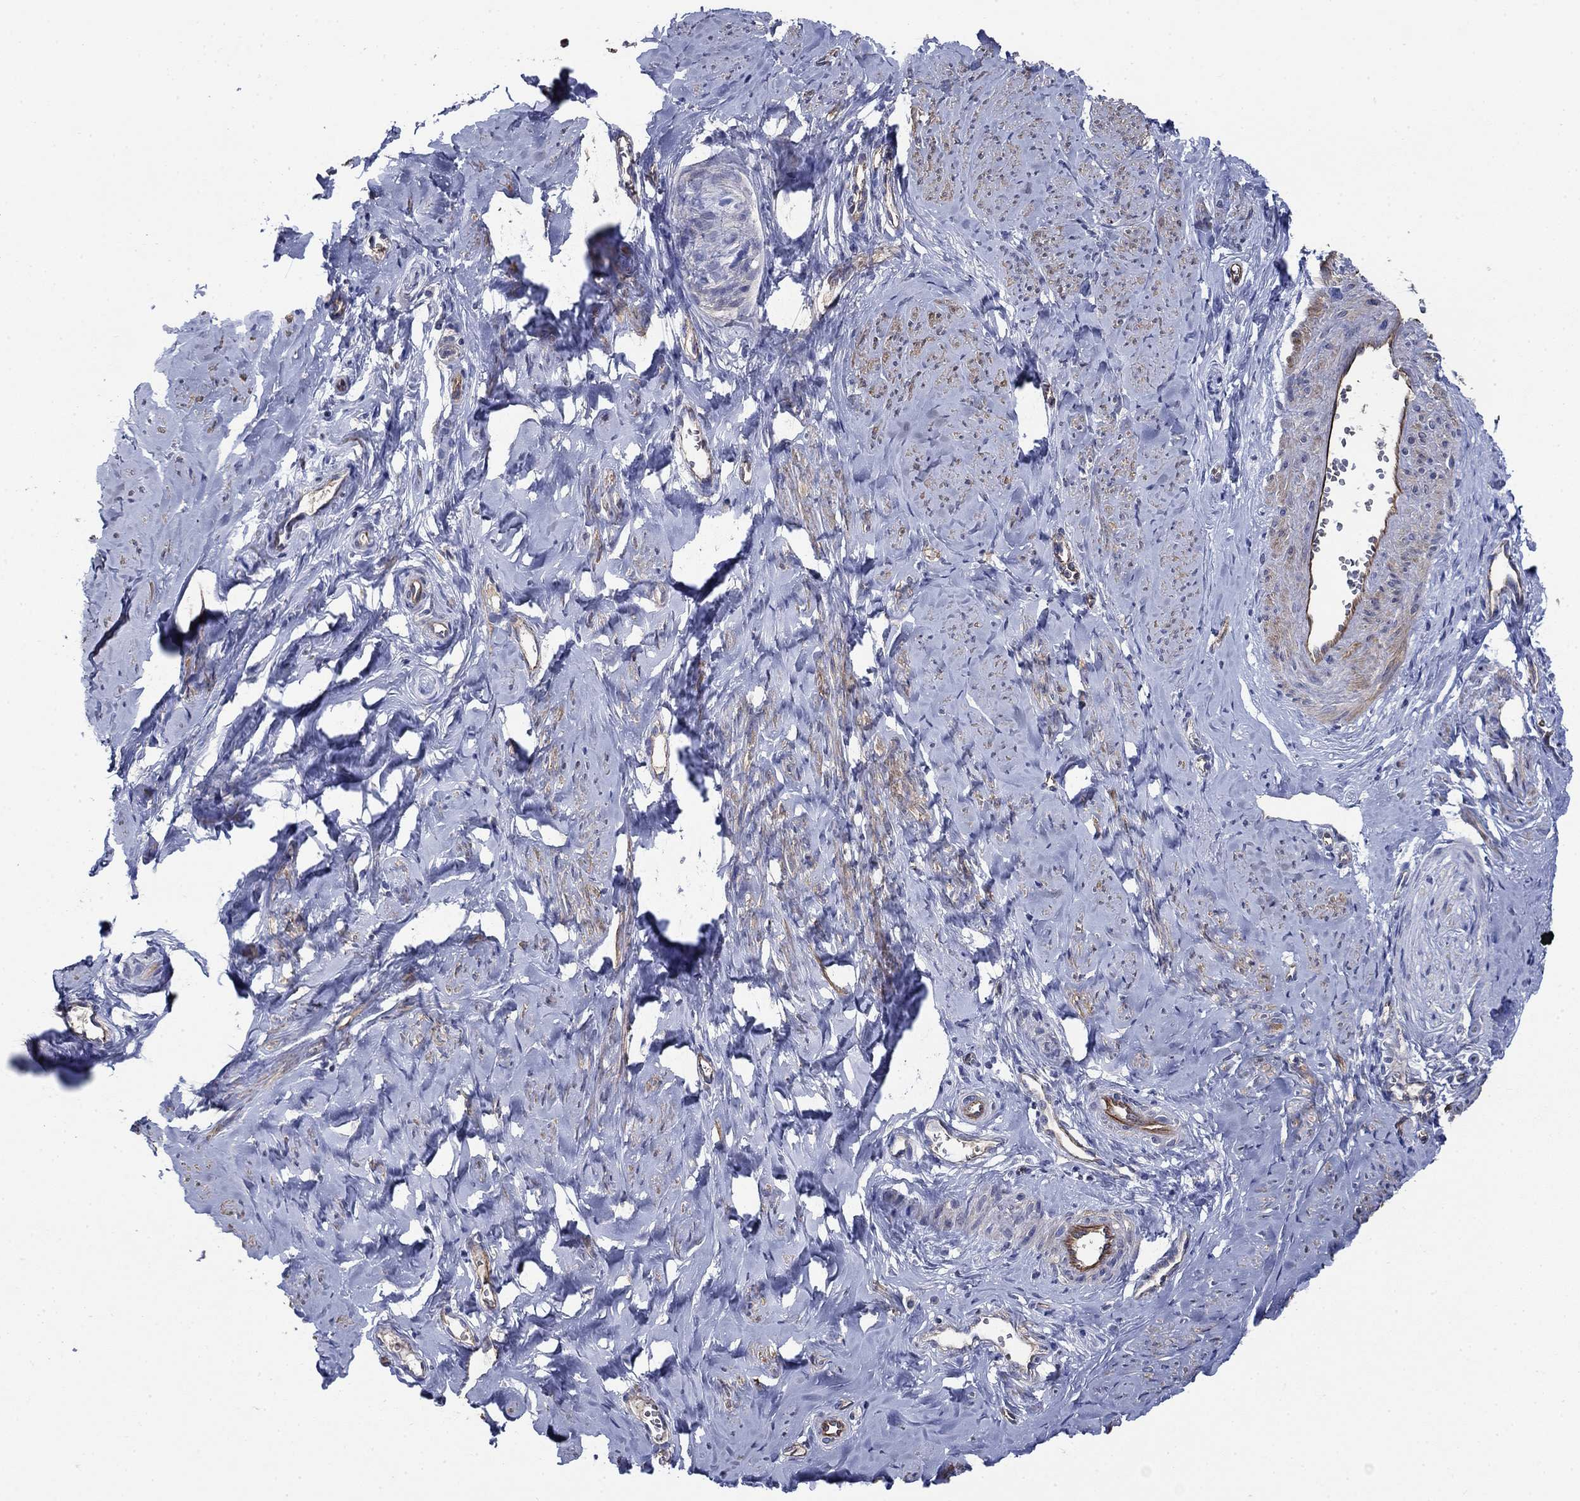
{"staining": {"intensity": "moderate", "quantity": "25%-75%", "location": "cytoplasmic/membranous"}, "tissue": "smooth muscle", "cell_type": "Smooth muscle cells", "image_type": "normal", "snomed": [{"axis": "morphology", "description": "Normal tissue, NOS"}, {"axis": "topography", "description": "Smooth muscle"}], "caption": "Immunohistochemical staining of unremarkable human smooth muscle displays 25%-75% levels of moderate cytoplasmic/membranous protein expression in about 25%-75% of smooth muscle cells.", "gene": "FLNC", "patient": {"sex": "female", "age": 48}}